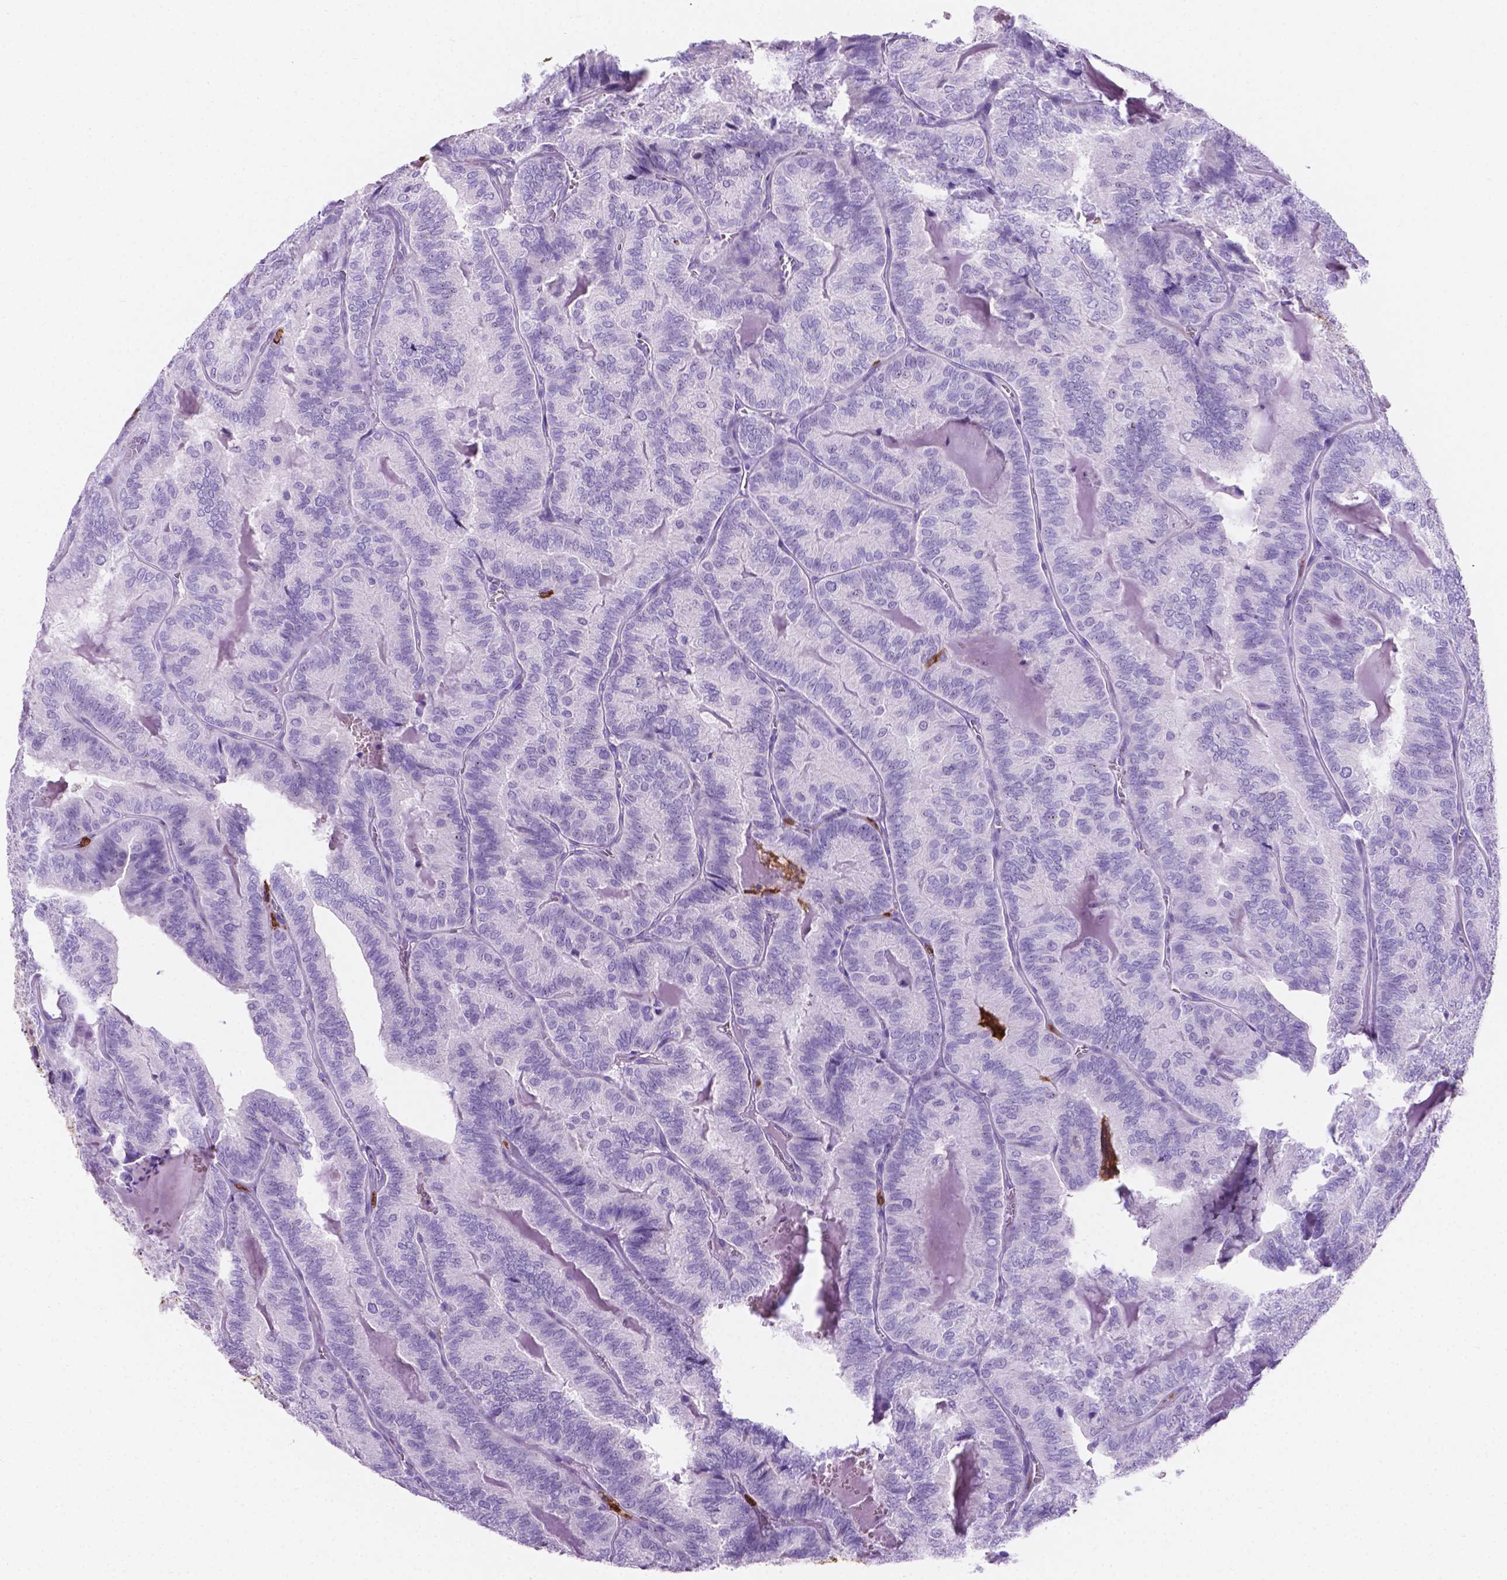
{"staining": {"intensity": "negative", "quantity": "none", "location": "none"}, "tissue": "thyroid cancer", "cell_type": "Tumor cells", "image_type": "cancer", "snomed": [{"axis": "morphology", "description": "Papillary adenocarcinoma, NOS"}, {"axis": "topography", "description": "Thyroid gland"}], "caption": "DAB immunohistochemical staining of human thyroid cancer (papillary adenocarcinoma) displays no significant staining in tumor cells.", "gene": "MACF1", "patient": {"sex": "female", "age": 75}}